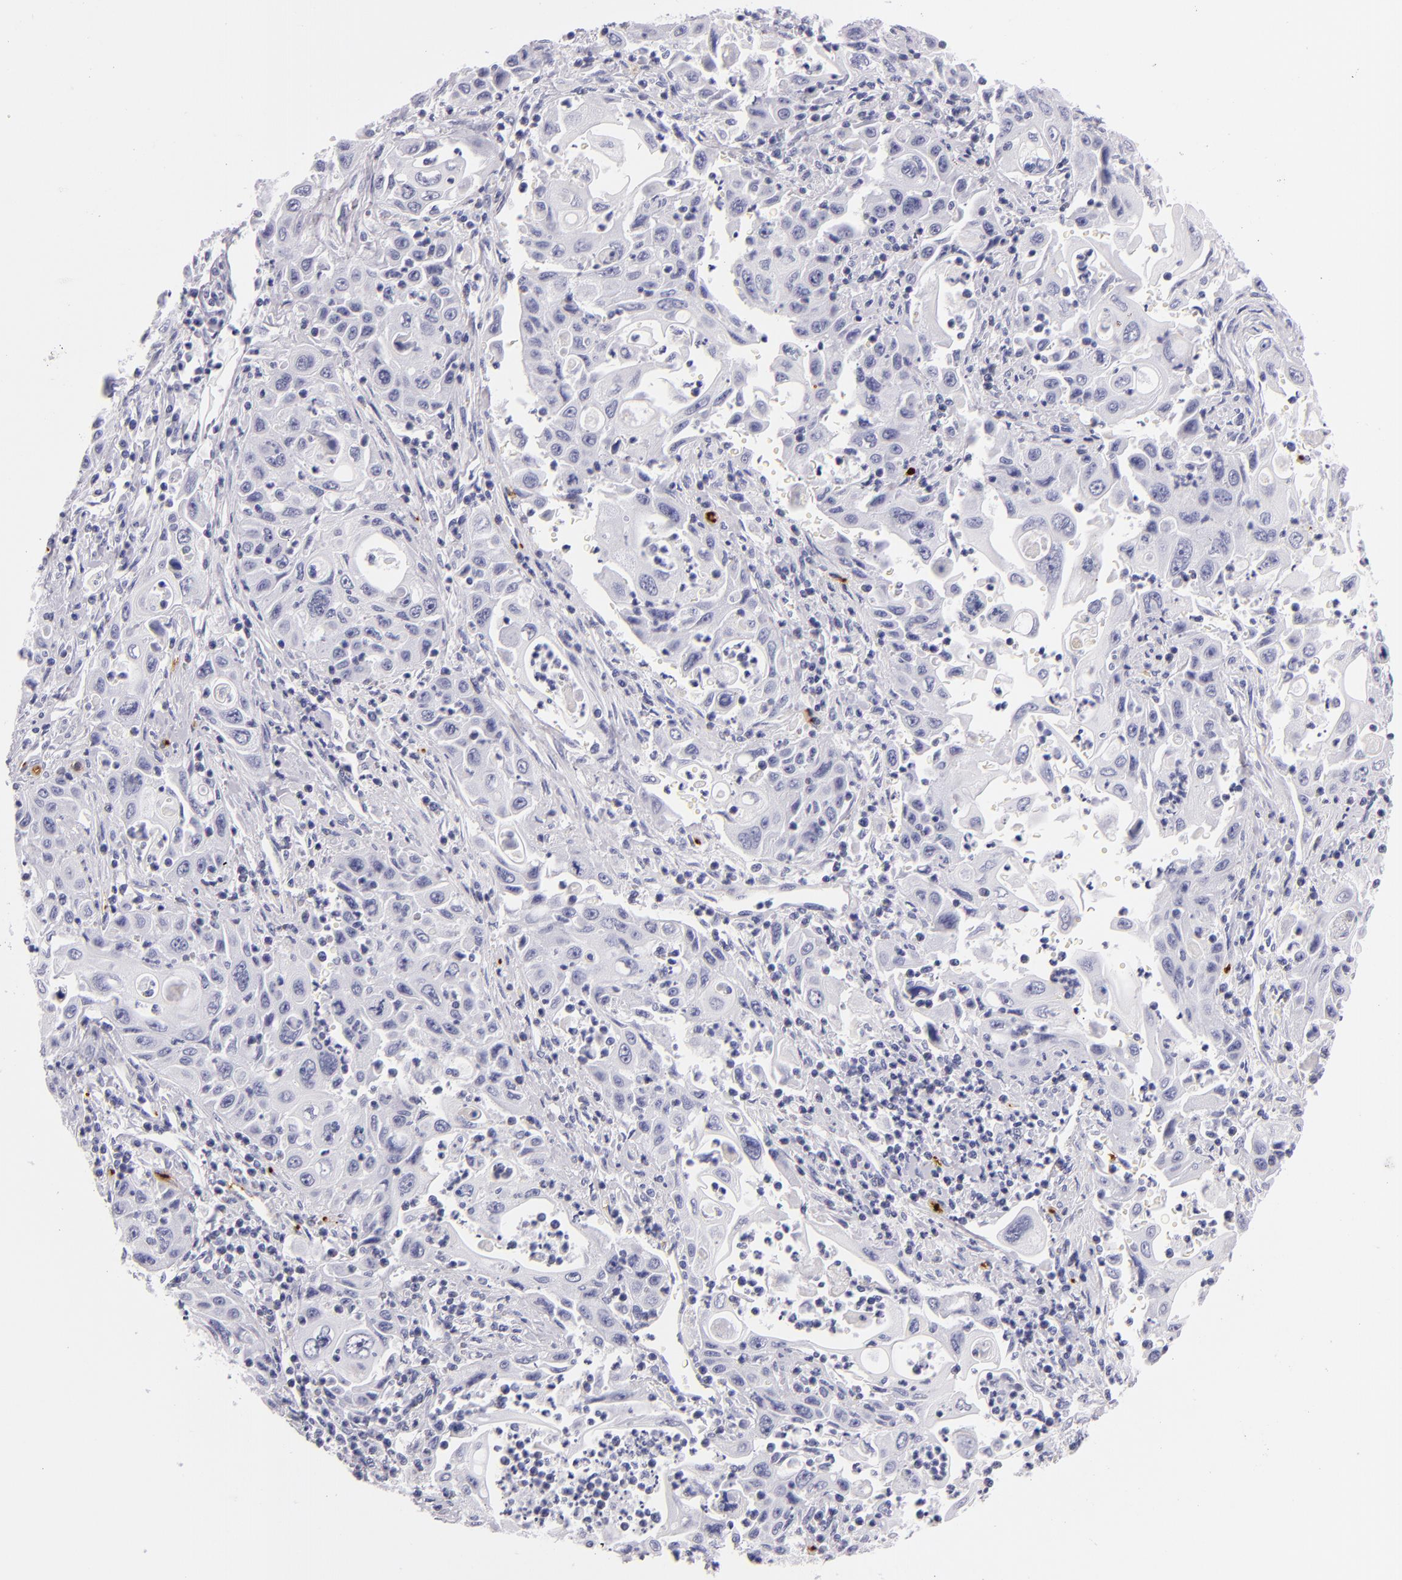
{"staining": {"intensity": "negative", "quantity": "none", "location": "none"}, "tissue": "pancreatic cancer", "cell_type": "Tumor cells", "image_type": "cancer", "snomed": [{"axis": "morphology", "description": "Adenocarcinoma, NOS"}, {"axis": "topography", "description": "Pancreas"}], "caption": "IHC photomicrograph of pancreatic cancer (adenocarcinoma) stained for a protein (brown), which demonstrates no positivity in tumor cells.", "gene": "GP1BA", "patient": {"sex": "male", "age": 70}}